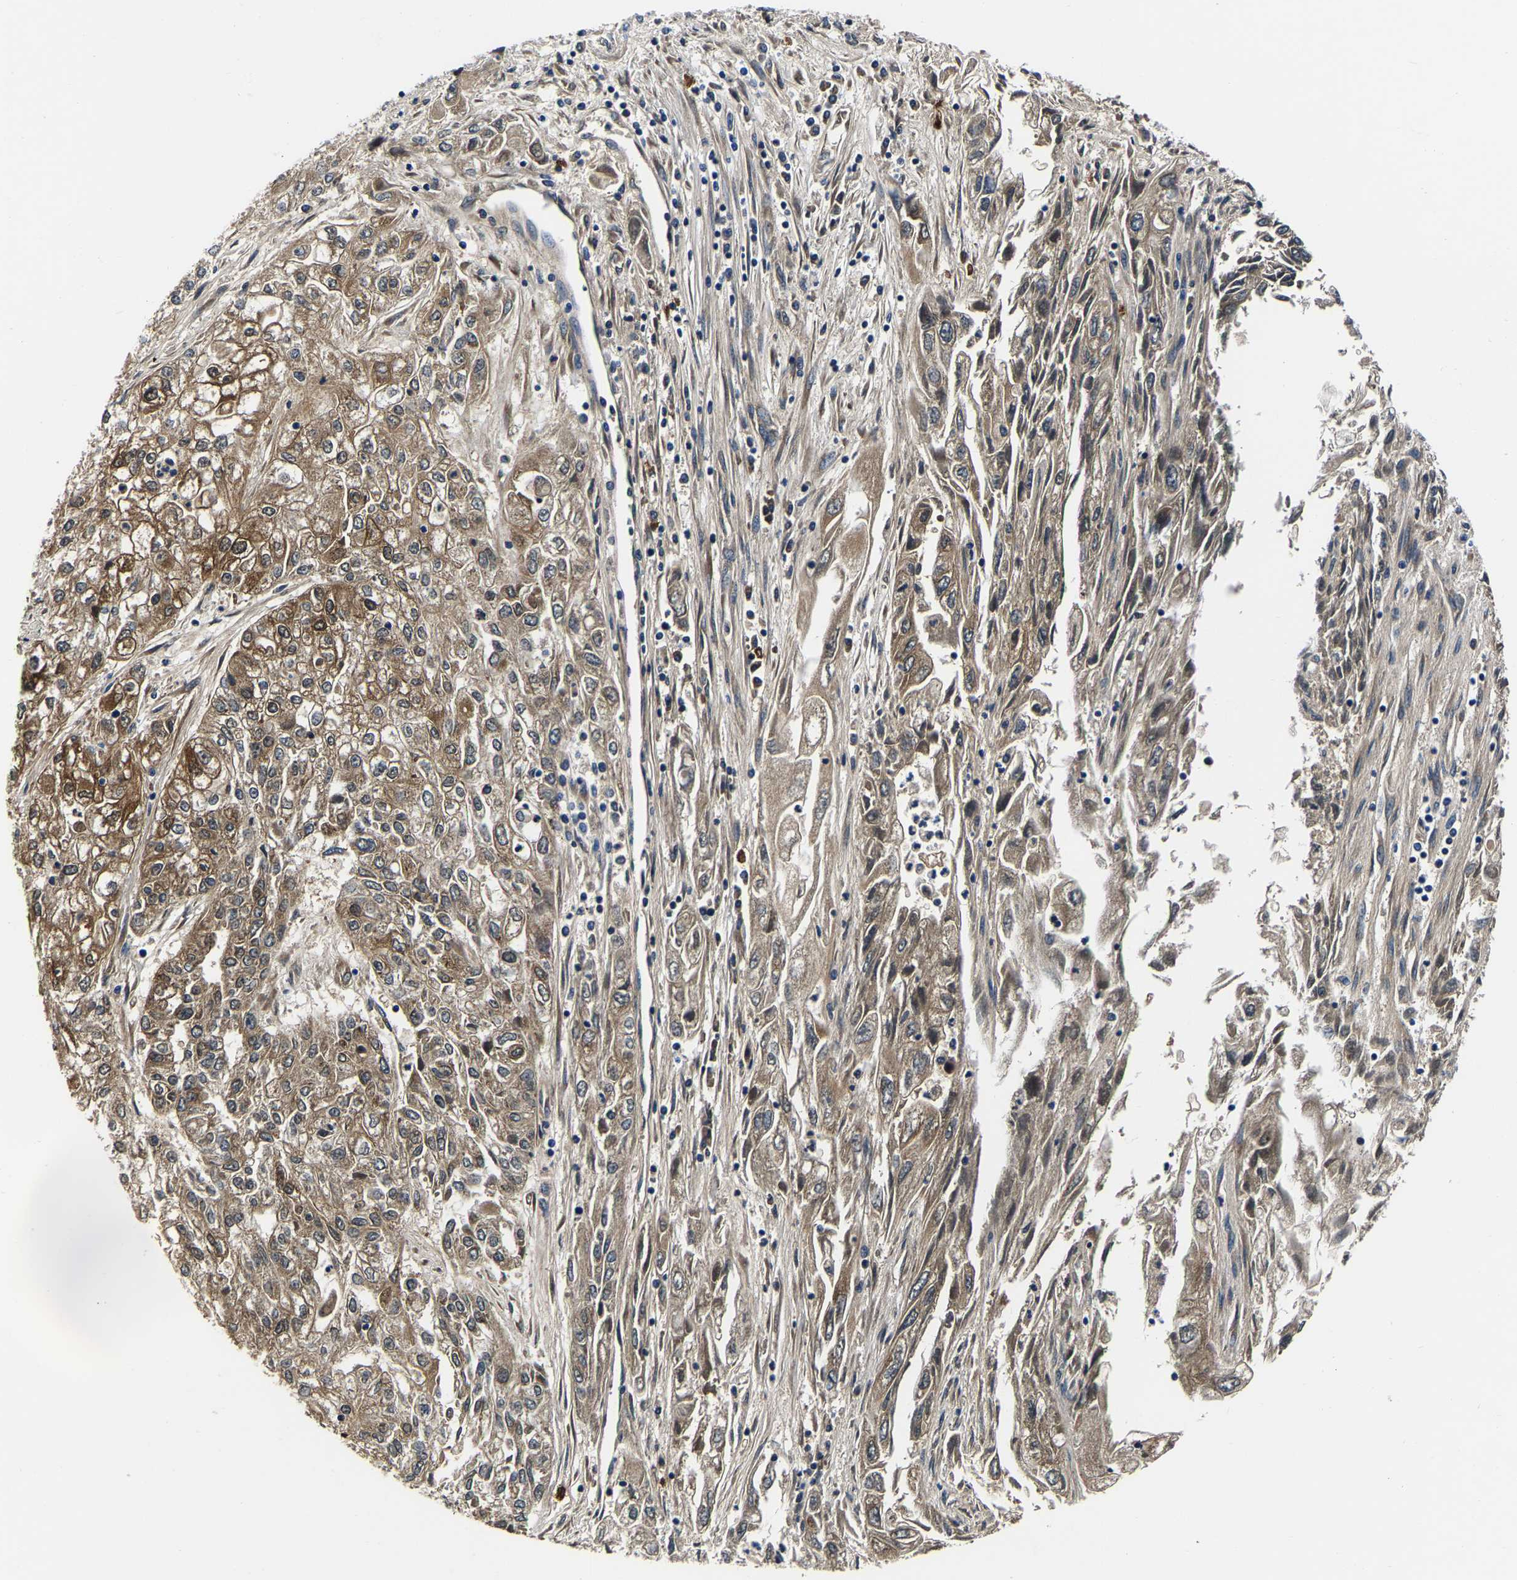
{"staining": {"intensity": "moderate", "quantity": ">75%", "location": "cytoplasmic/membranous"}, "tissue": "endometrial cancer", "cell_type": "Tumor cells", "image_type": "cancer", "snomed": [{"axis": "morphology", "description": "Adenocarcinoma, NOS"}, {"axis": "topography", "description": "Endometrium"}], "caption": "High-magnification brightfield microscopy of endometrial cancer (adenocarcinoma) stained with DAB (3,3'-diaminobenzidine) (brown) and counterstained with hematoxylin (blue). tumor cells exhibit moderate cytoplasmic/membranous expression is present in about>75% of cells.", "gene": "S100A13", "patient": {"sex": "female", "age": 49}}